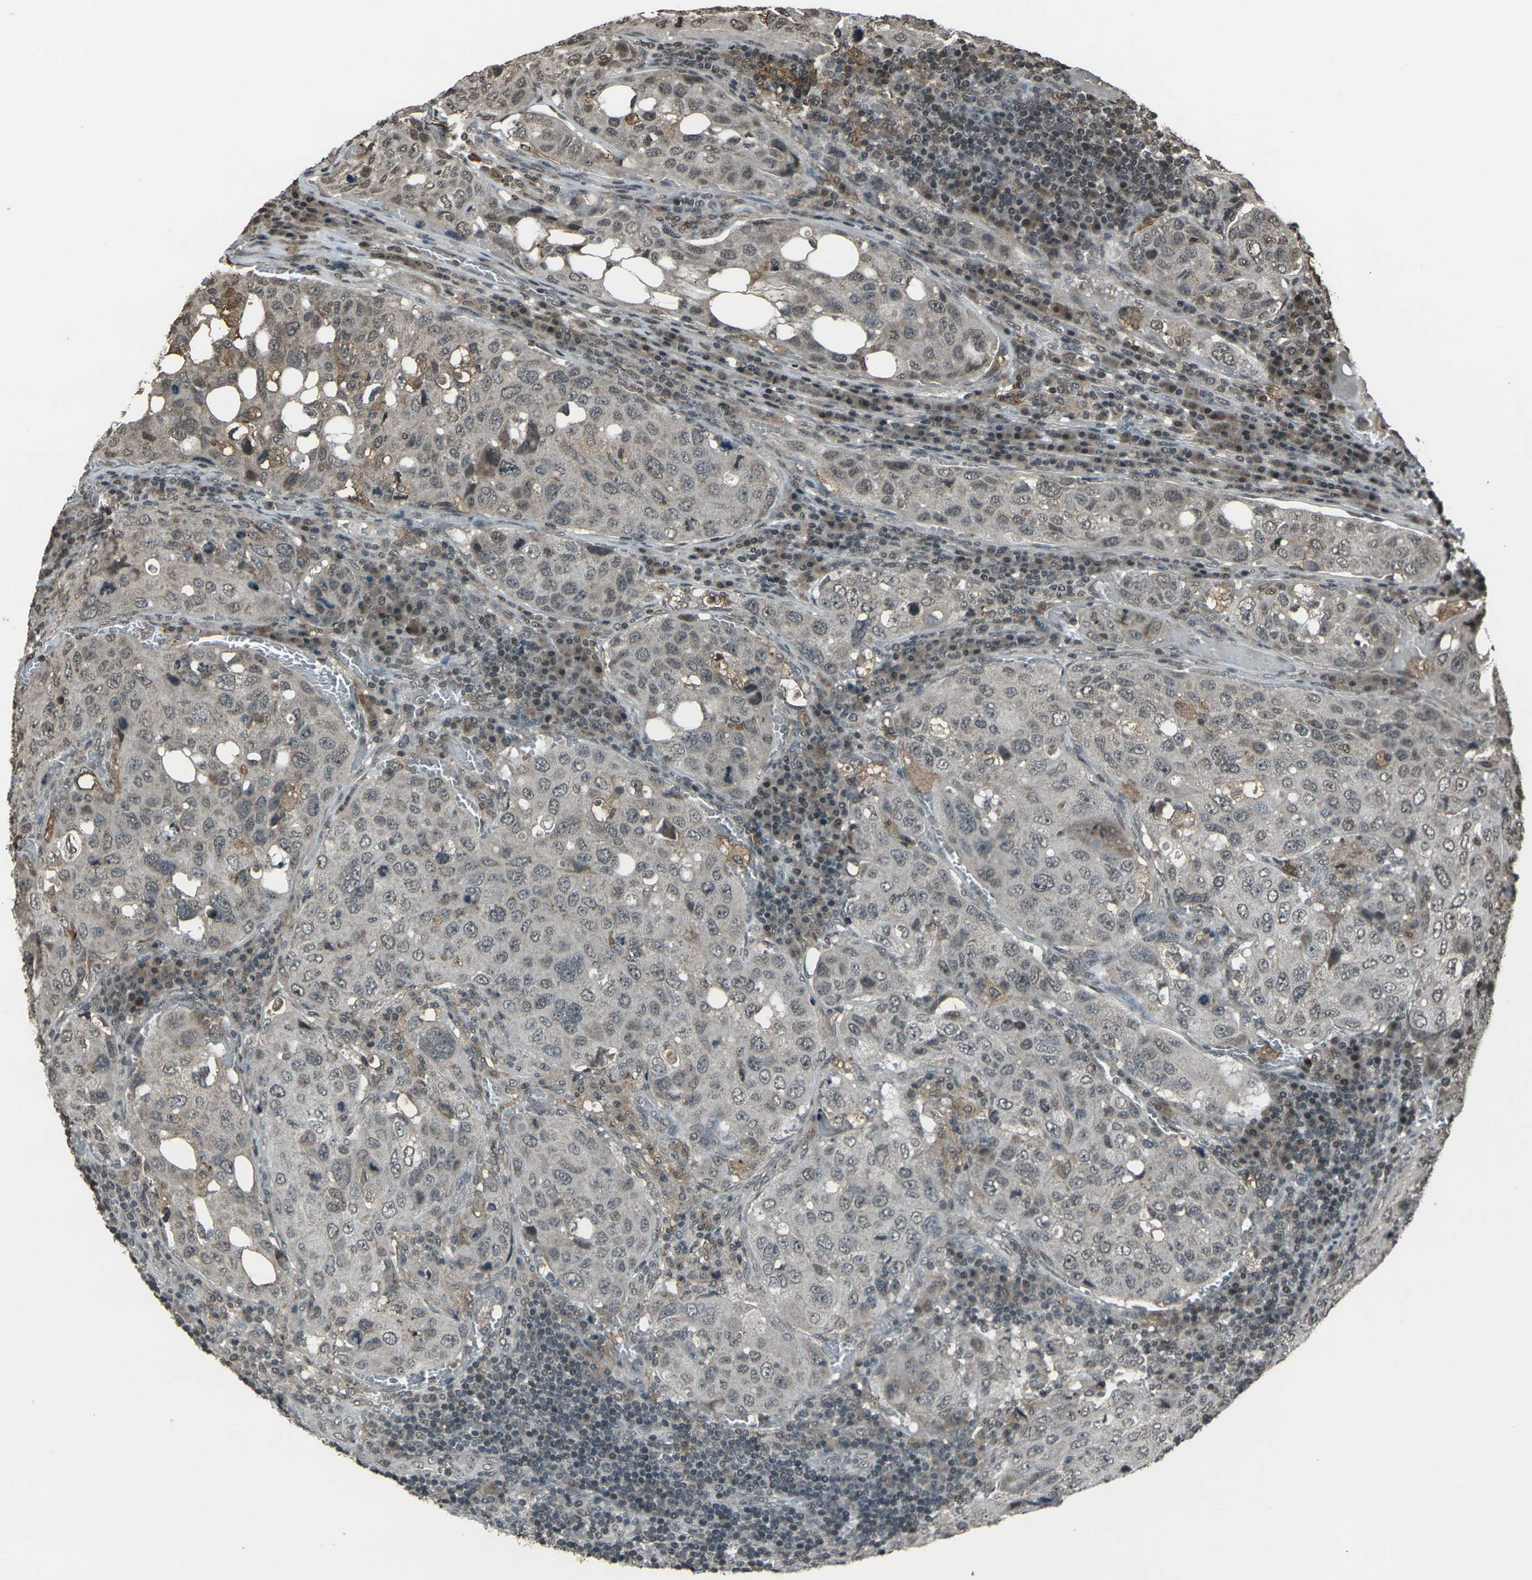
{"staining": {"intensity": "weak", "quantity": "<25%", "location": "nuclear"}, "tissue": "urothelial cancer", "cell_type": "Tumor cells", "image_type": "cancer", "snomed": [{"axis": "morphology", "description": "Urothelial carcinoma, High grade"}, {"axis": "topography", "description": "Lymph node"}, {"axis": "topography", "description": "Urinary bladder"}], "caption": "The histopathology image exhibits no staining of tumor cells in urothelial carcinoma (high-grade). (Brightfield microscopy of DAB immunohistochemistry (IHC) at high magnification).", "gene": "PRPF8", "patient": {"sex": "male", "age": 51}}